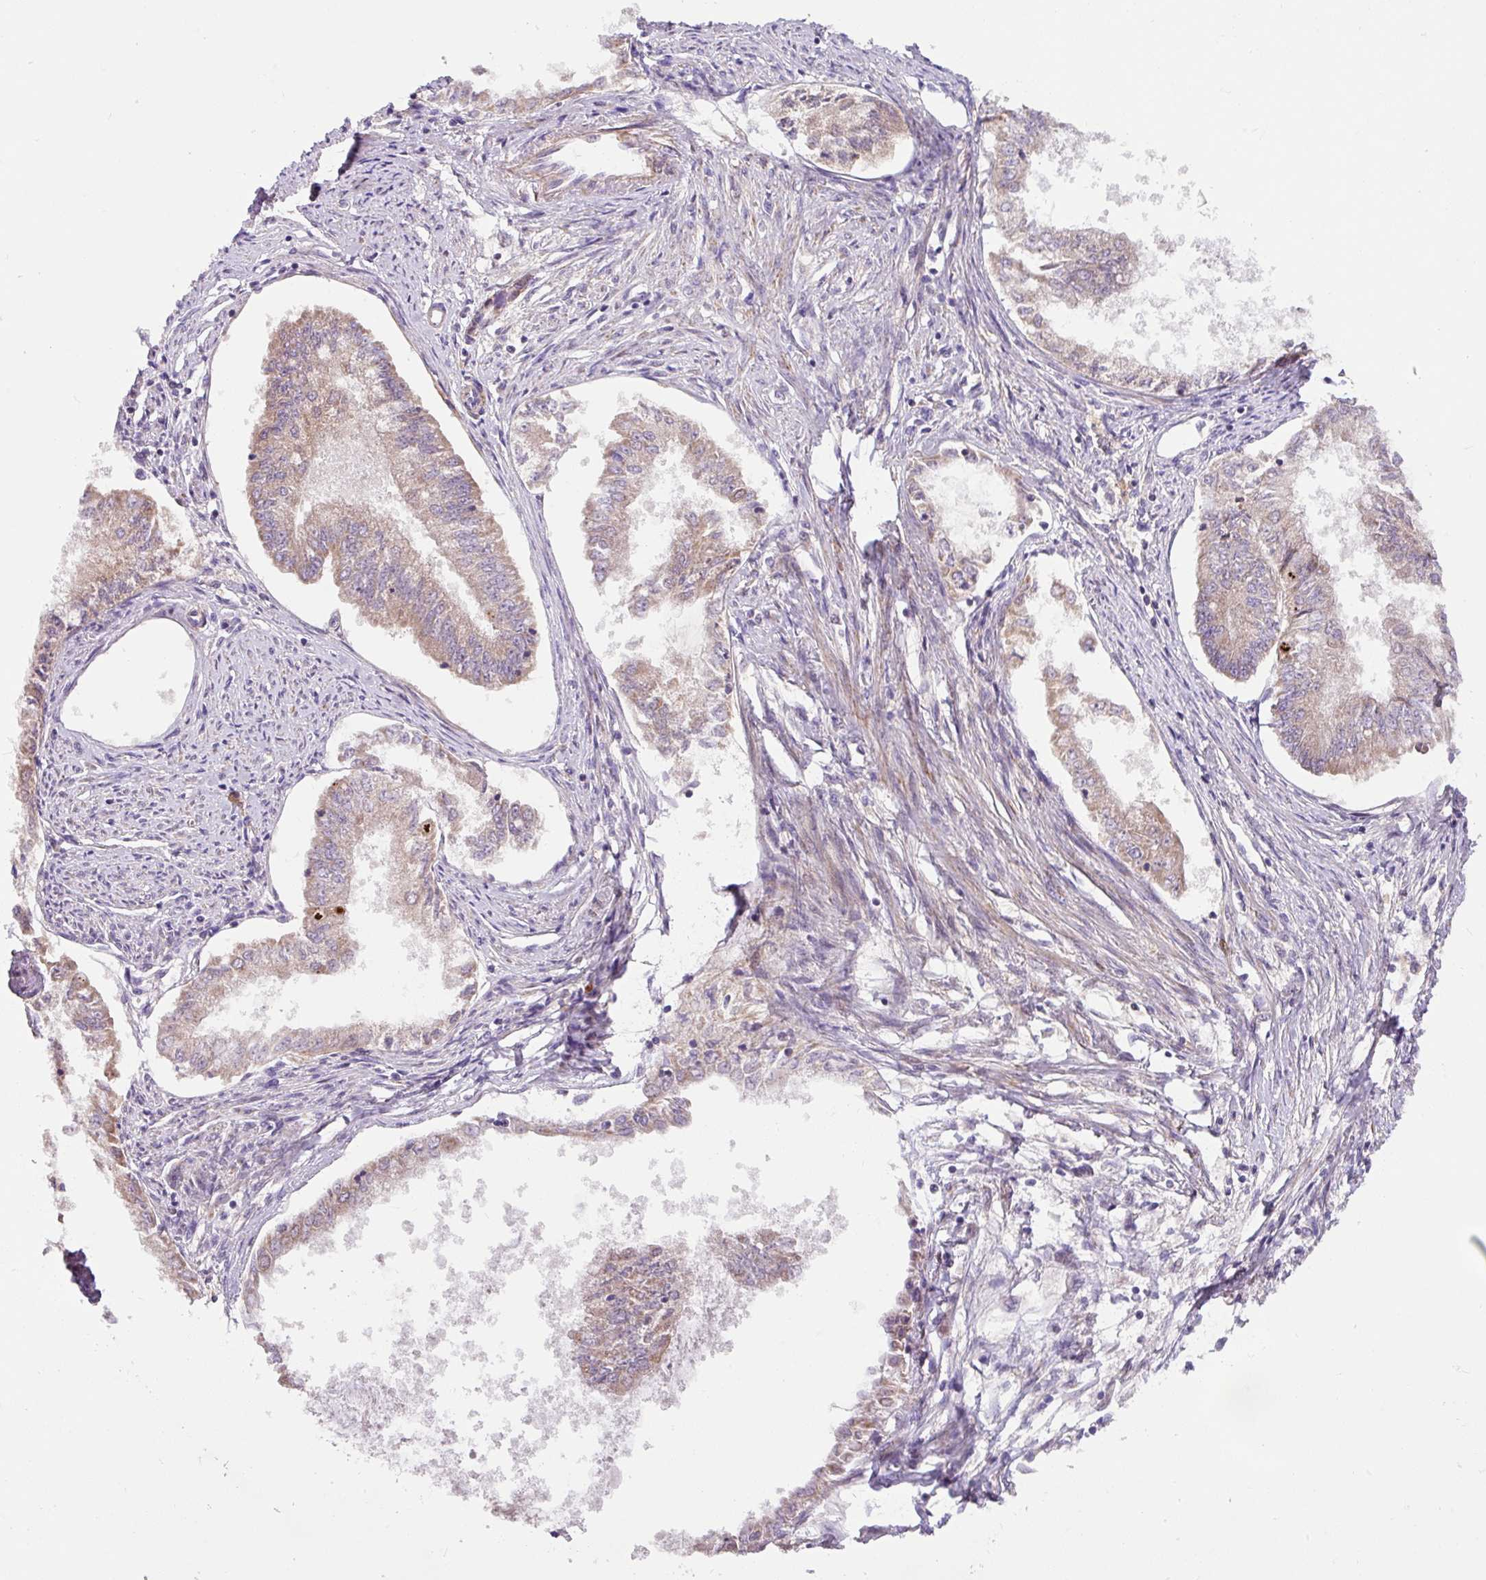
{"staining": {"intensity": "weak", "quantity": ">75%", "location": "cytoplasmic/membranous"}, "tissue": "endometrial cancer", "cell_type": "Tumor cells", "image_type": "cancer", "snomed": [{"axis": "morphology", "description": "Adenocarcinoma, NOS"}, {"axis": "topography", "description": "Endometrium"}], "caption": "High-magnification brightfield microscopy of endometrial cancer stained with DAB (3,3'-diaminobenzidine) (brown) and counterstained with hematoxylin (blue). tumor cells exhibit weak cytoplasmic/membranous staining is identified in approximately>75% of cells. Nuclei are stained in blue.", "gene": "SARS2", "patient": {"sex": "female", "age": 76}}